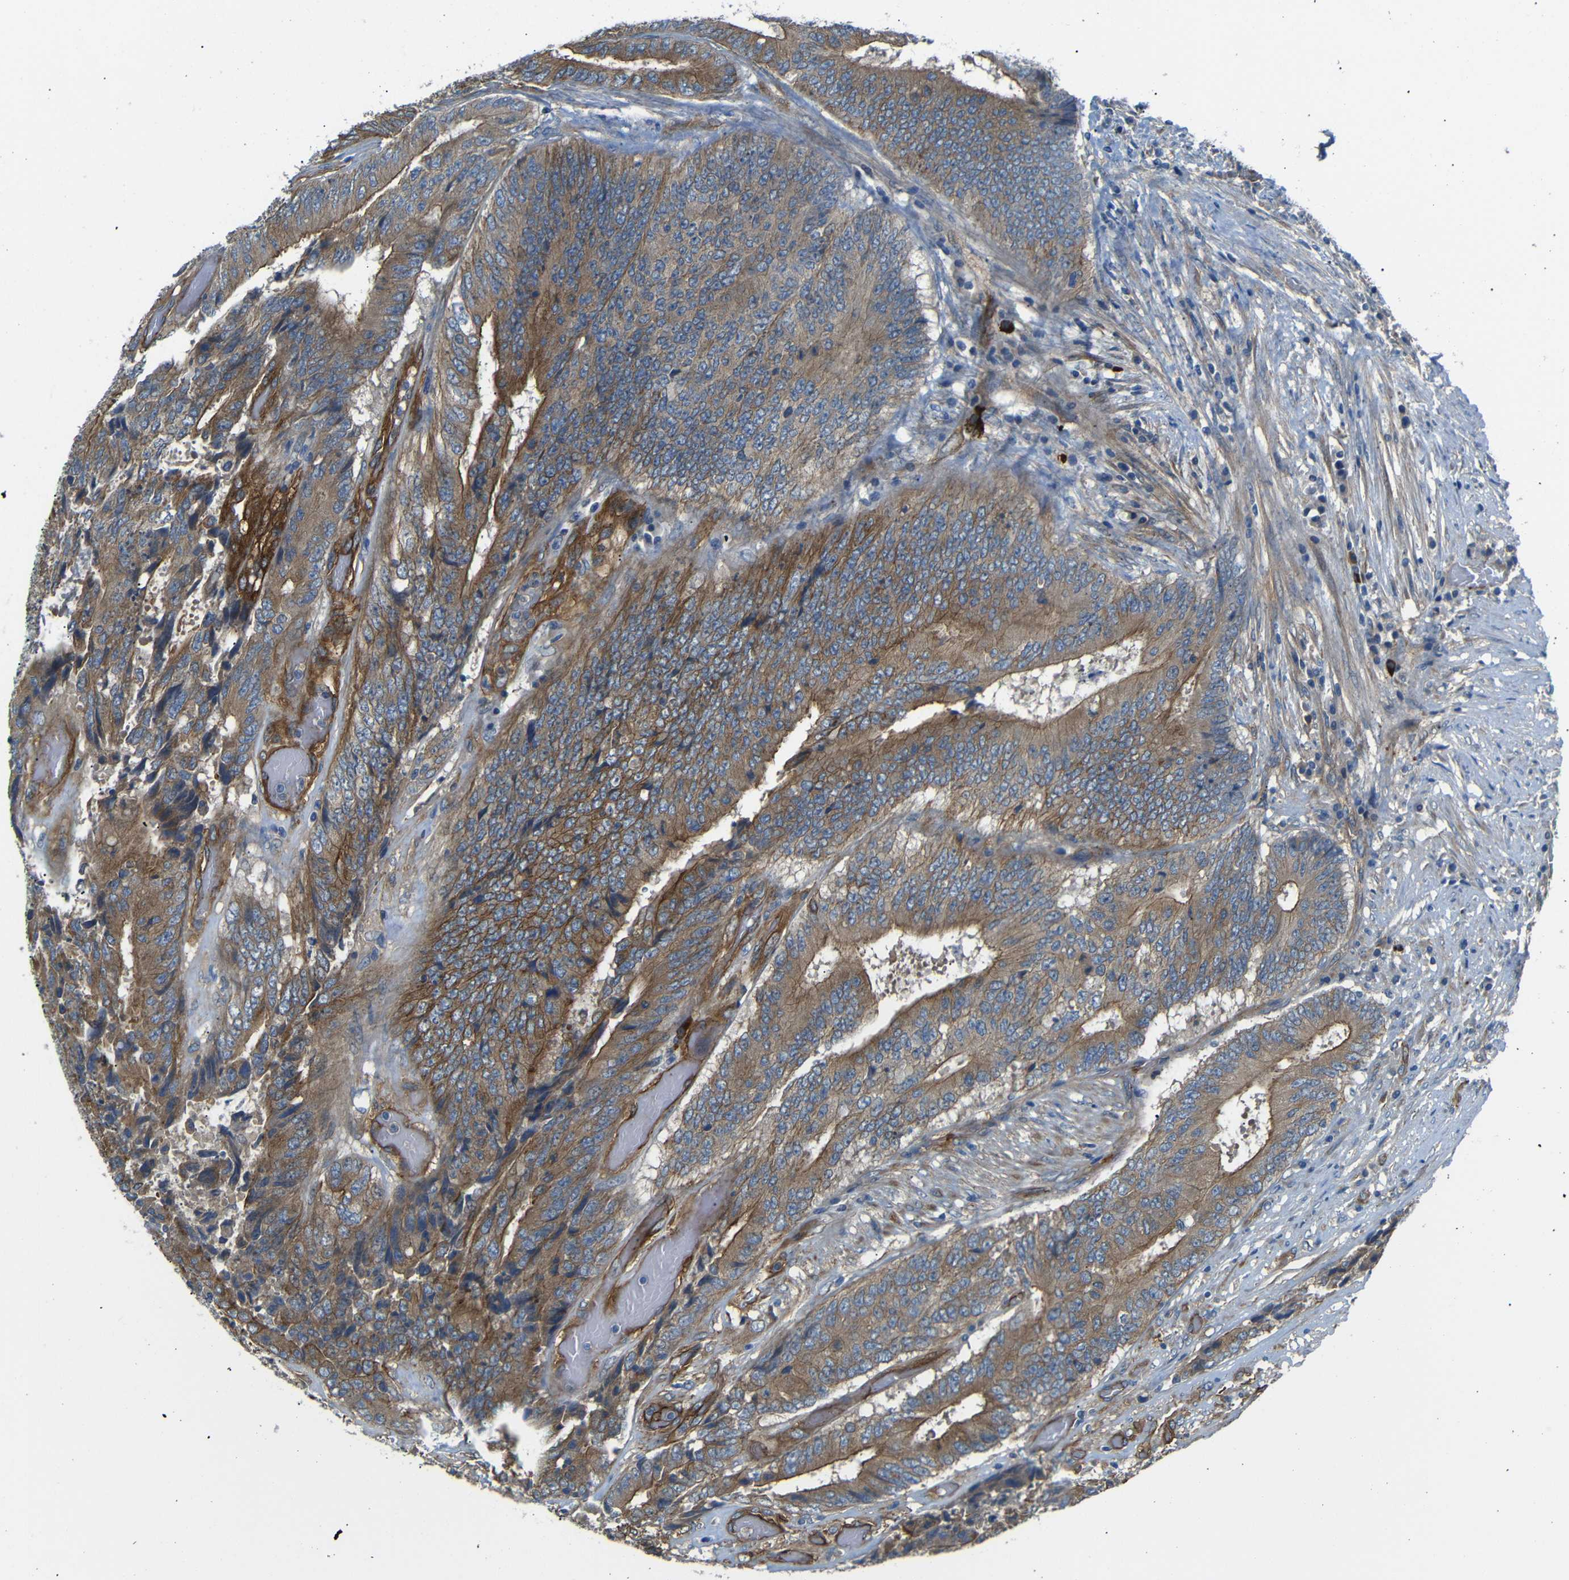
{"staining": {"intensity": "strong", "quantity": ">75%", "location": "cytoplasmic/membranous"}, "tissue": "colorectal cancer", "cell_type": "Tumor cells", "image_type": "cancer", "snomed": [{"axis": "morphology", "description": "Adenocarcinoma, NOS"}, {"axis": "topography", "description": "Rectum"}], "caption": "A micrograph of colorectal cancer stained for a protein displays strong cytoplasmic/membranous brown staining in tumor cells. The staining is performed using DAB (3,3'-diaminobenzidine) brown chromogen to label protein expression. The nuclei are counter-stained blue using hematoxylin.", "gene": "MYO1B", "patient": {"sex": "male", "age": 72}}